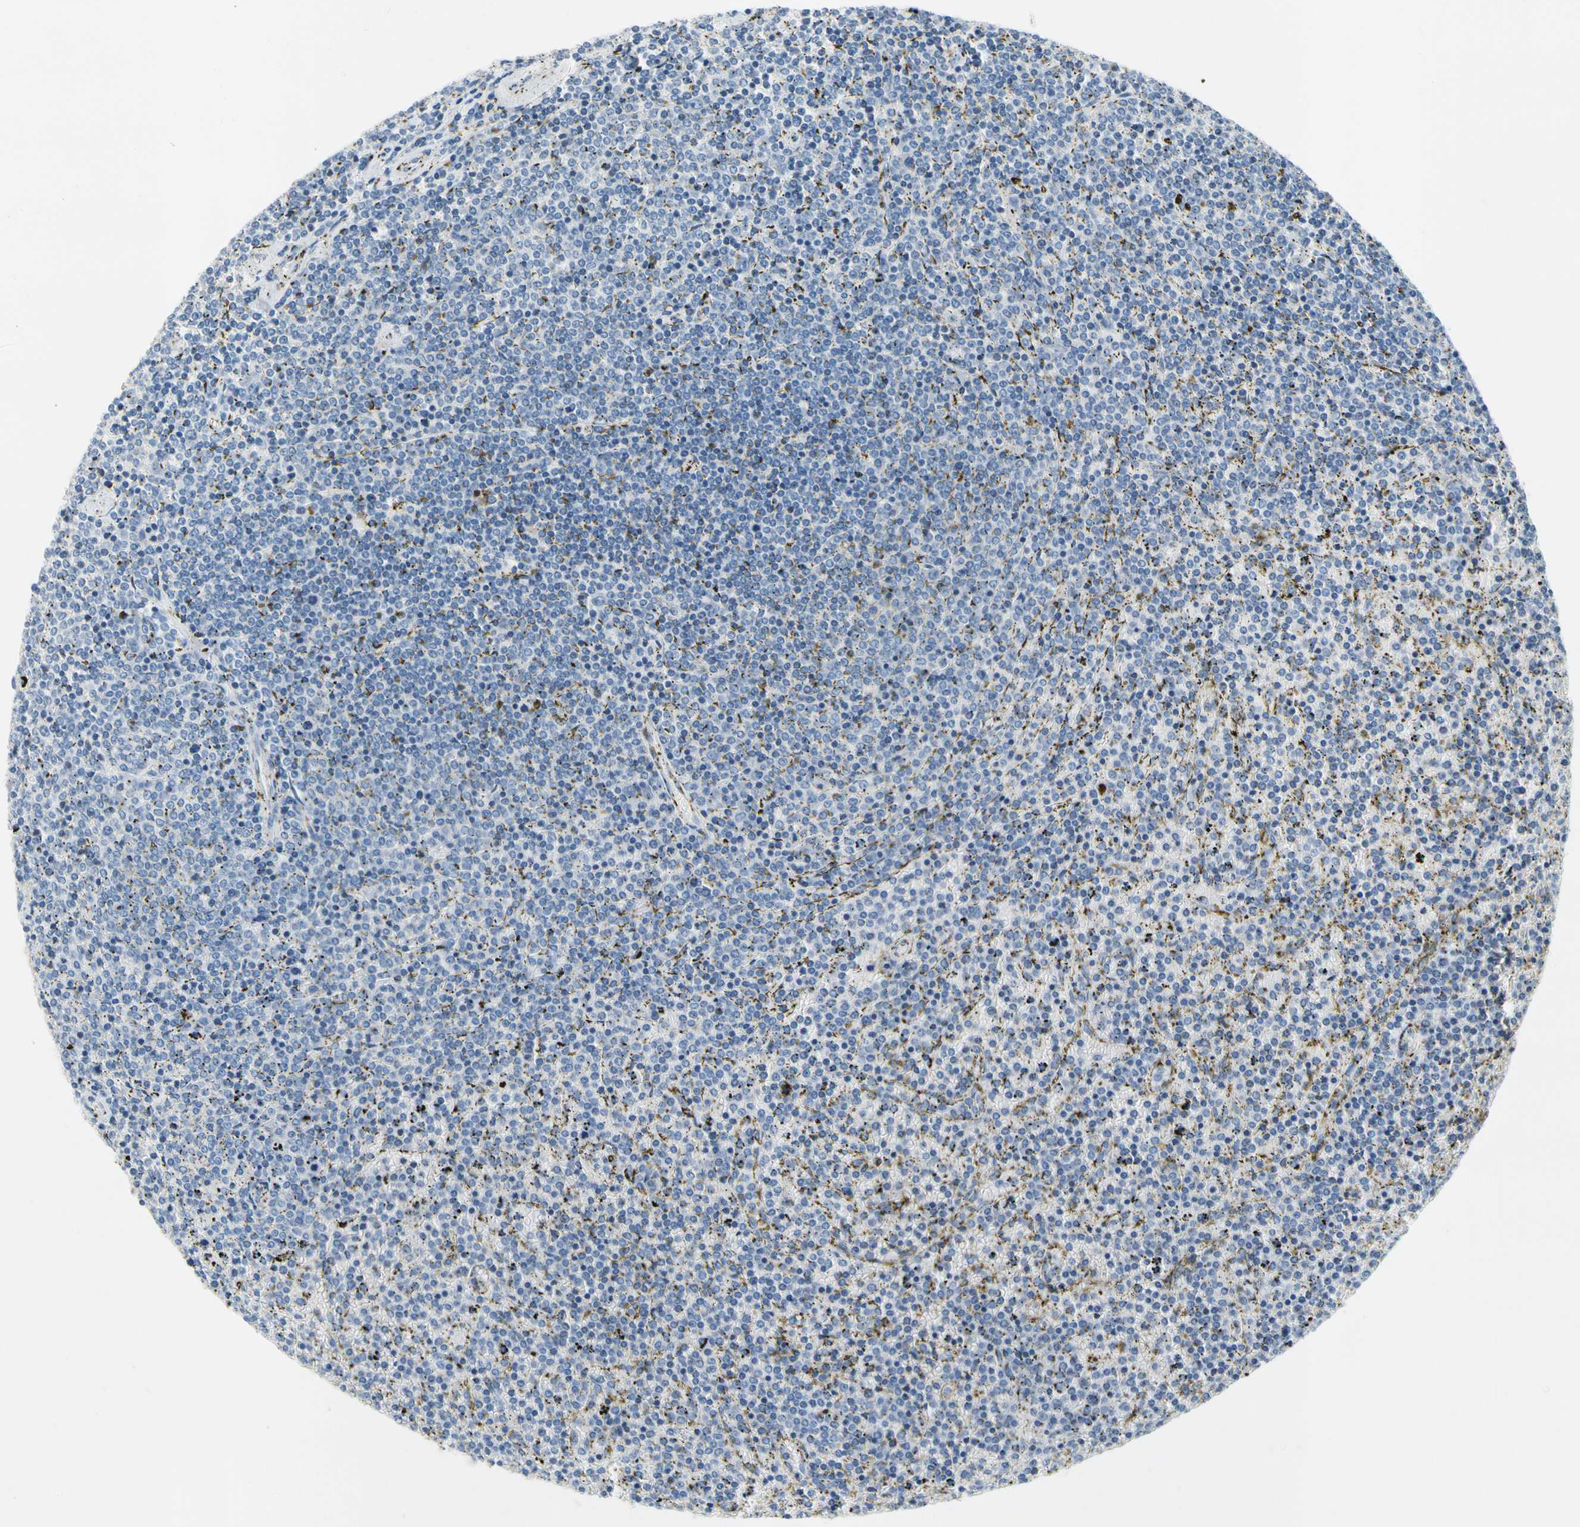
{"staining": {"intensity": "negative", "quantity": "none", "location": "none"}, "tissue": "lymphoma", "cell_type": "Tumor cells", "image_type": "cancer", "snomed": [{"axis": "morphology", "description": "Malignant lymphoma, non-Hodgkin's type, Low grade"}, {"axis": "topography", "description": "Spleen"}], "caption": "This is a image of immunohistochemistry staining of low-grade malignant lymphoma, non-Hodgkin's type, which shows no positivity in tumor cells.", "gene": "CA14", "patient": {"sex": "female", "age": 77}}